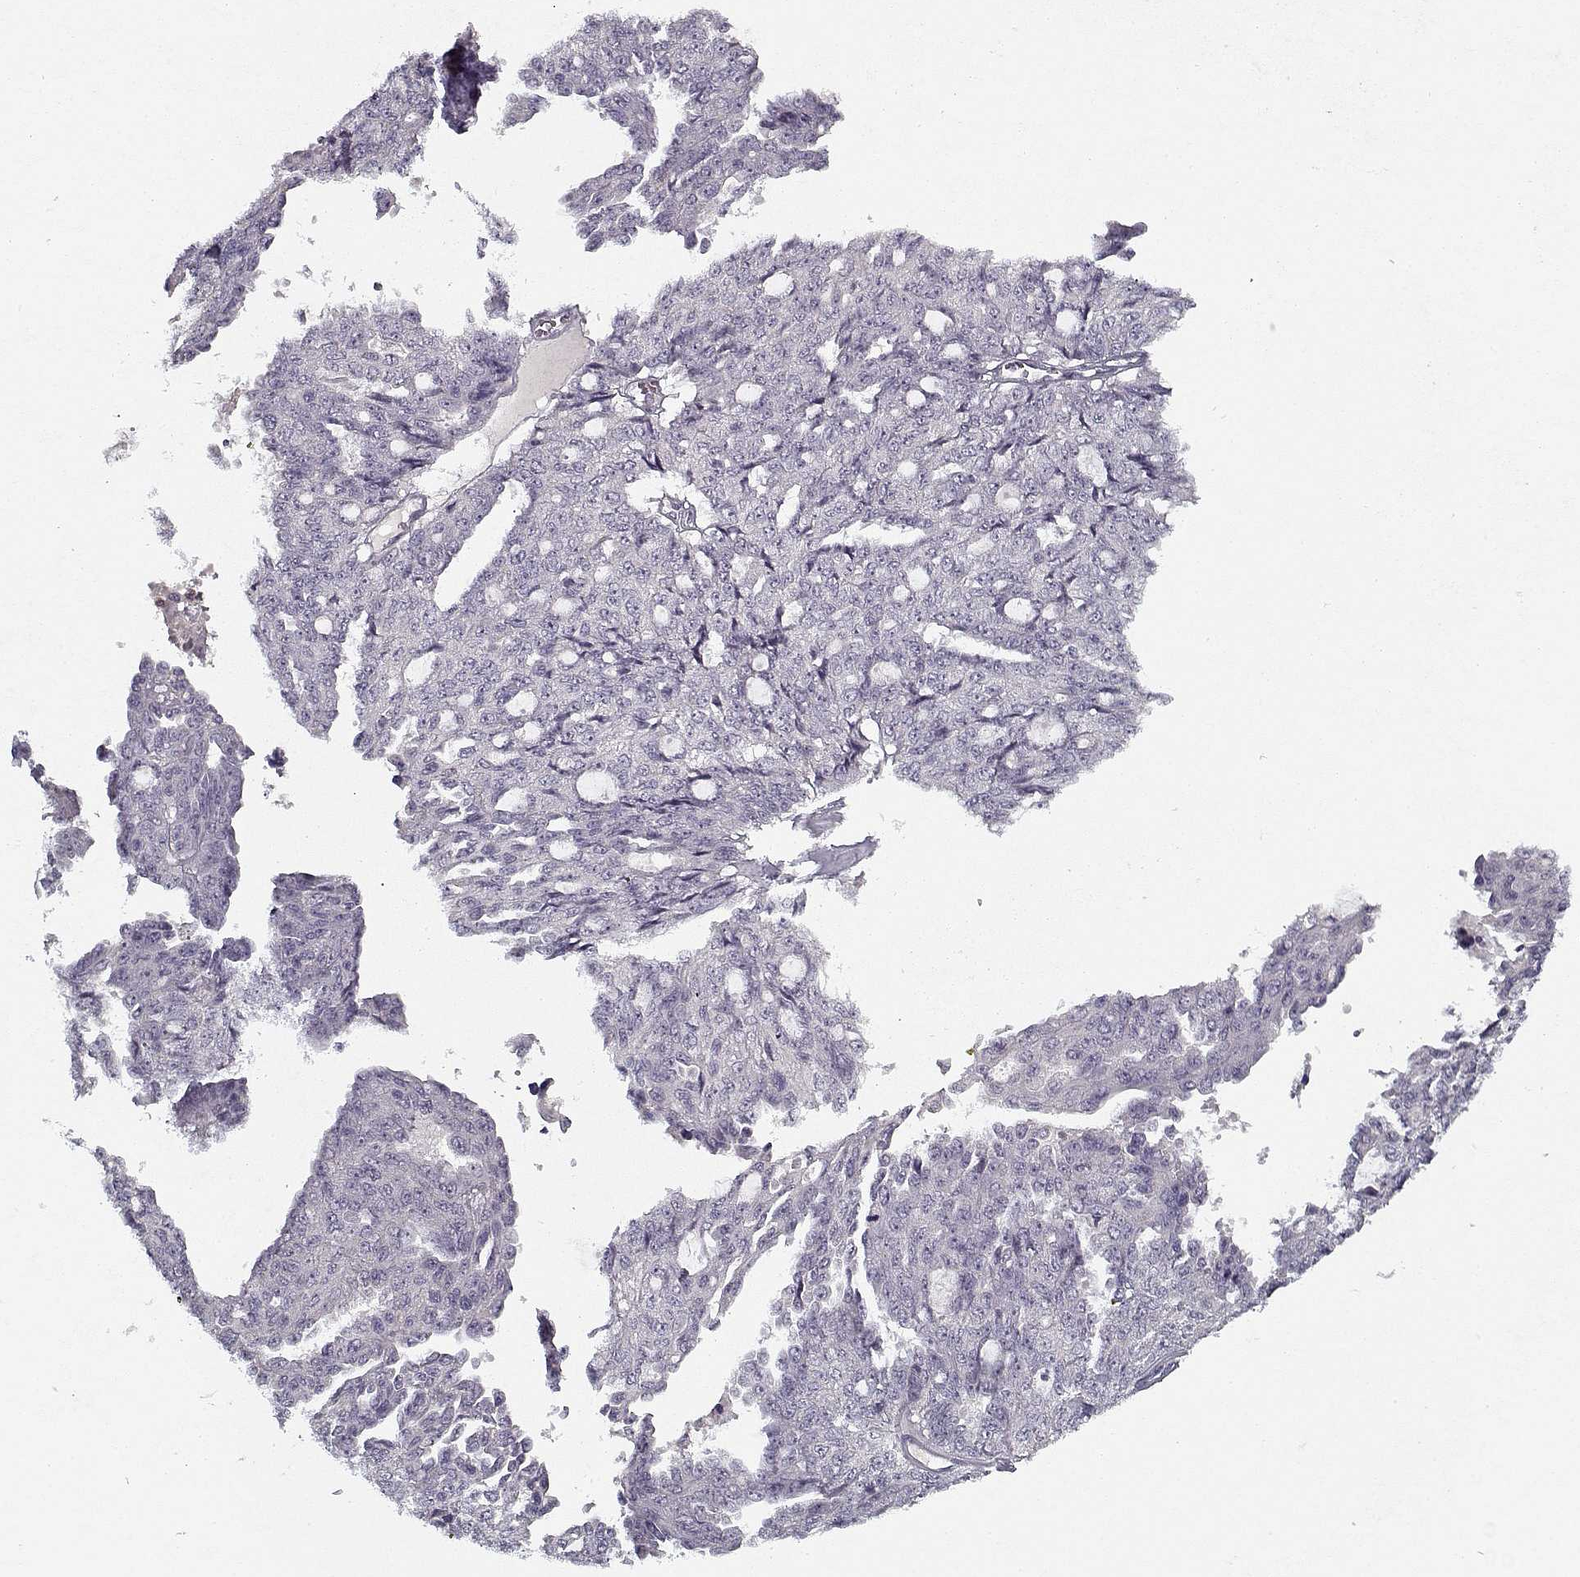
{"staining": {"intensity": "negative", "quantity": "none", "location": "none"}, "tissue": "ovarian cancer", "cell_type": "Tumor cells", "image_type": "cancer", "snomed": [{"axis": "morphology", "description": "Cystadenocarcinoma, serous, NOS"}, {"axis": "topography", "description": "Ovary"}], "caption": "Immunohistochemical staining of human ovarian cancer (serous cystadenocarcinoma) demonstrates no significant expression in tumor cells.", "gene": "UNC13D", "patient": {"sex": "female", "age": 71}}